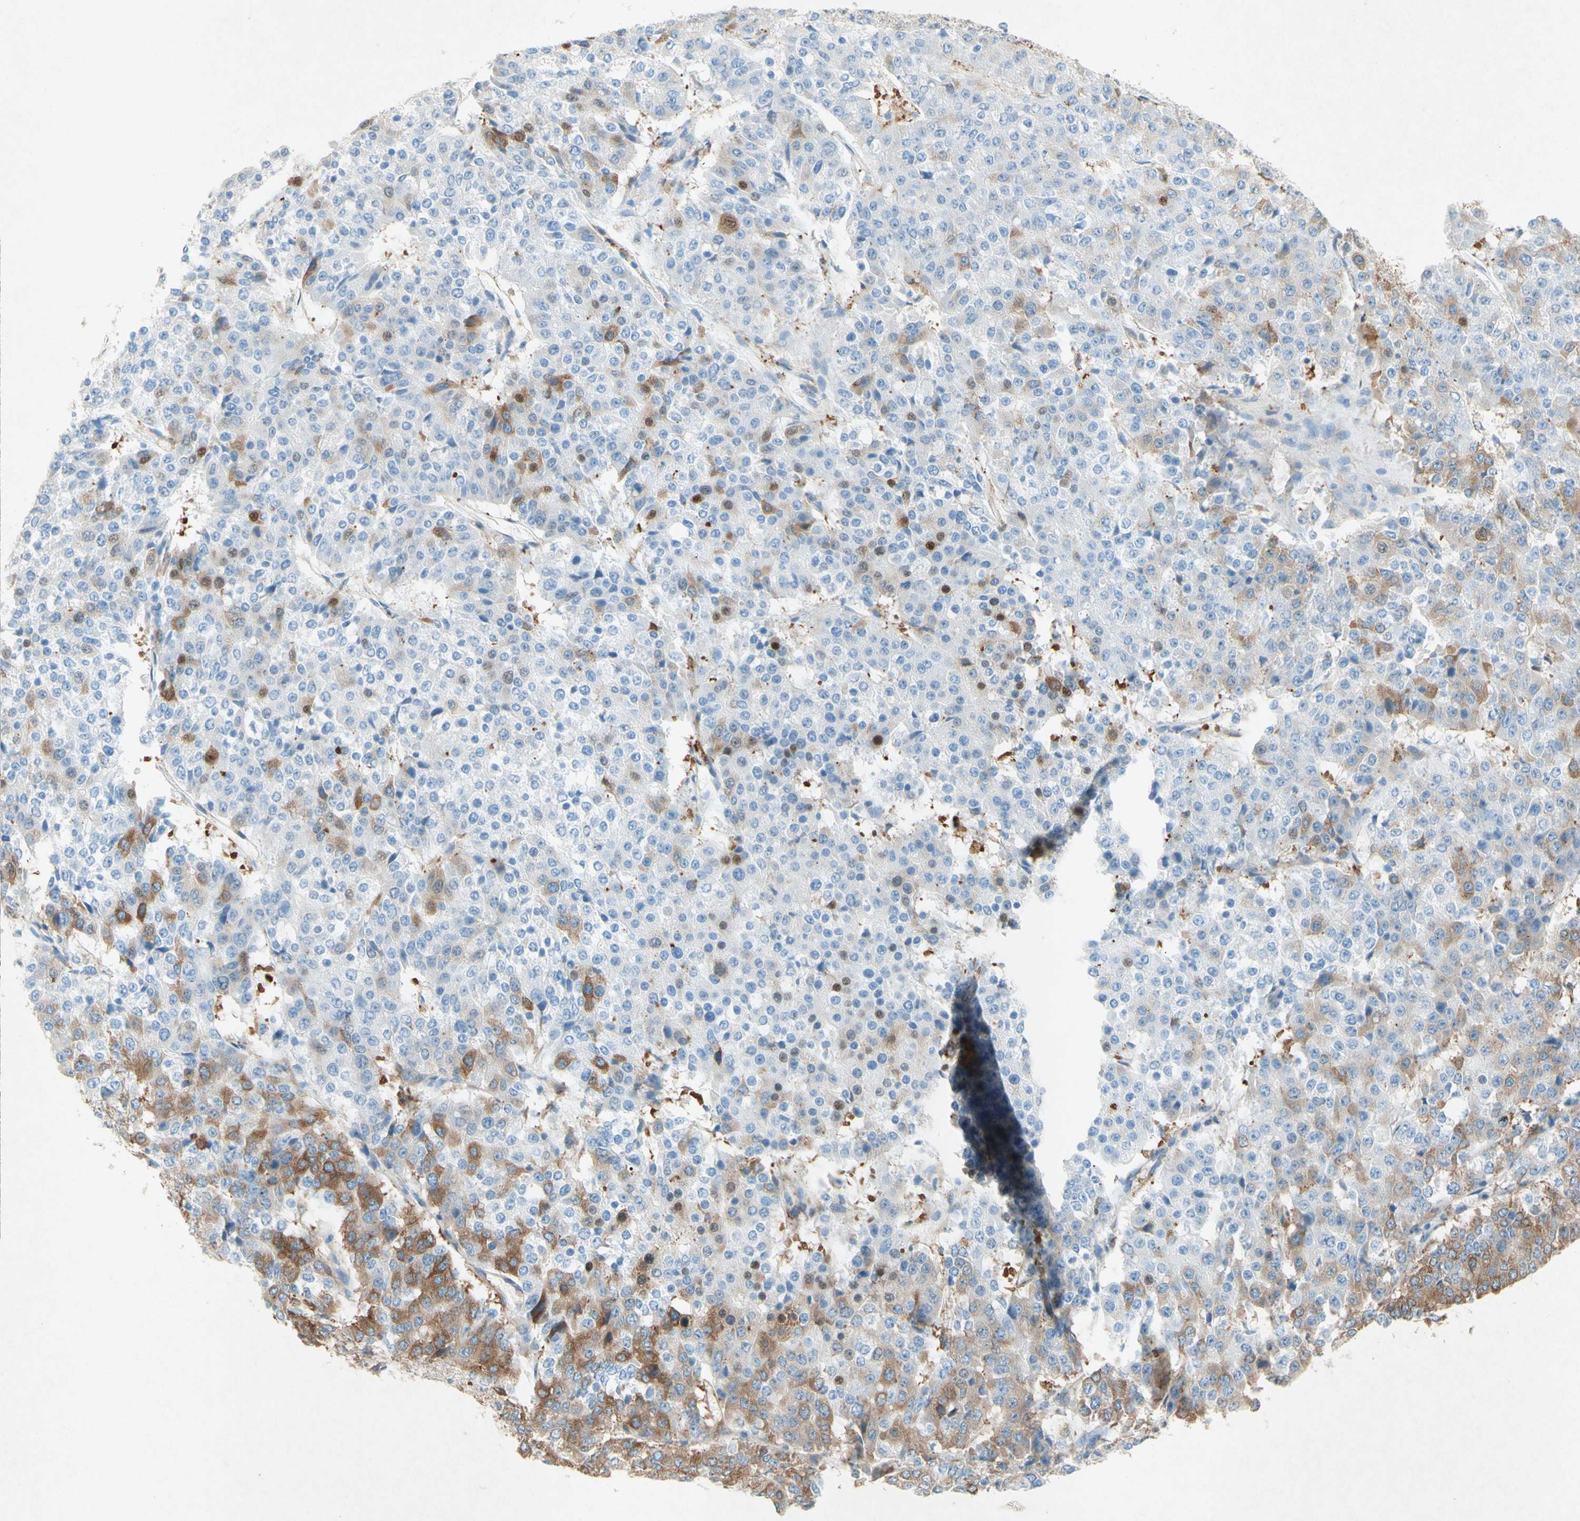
{"staining": {"intensity": "moderate", "quantity": "25%-75%", "location": "cytoplasmic/membranous"}, "tissue": "pancreatic cancer", "cell_type": "Tumor cells", "image_type": "cancer", "snomed": [{"axis": "morphology", "description": "Adenocarcinoma, NOS"}, {"axis": "topography", "description": "Pancreas"}], "caption": "IHC of pancreatic adenocarcinoma shows medium levels of moderate cytoplasmic/membranous positivity in about 25%-75% of tumor cells.", "gene": "PABPC1", "patient": {"sex": "male", "age": 50}}